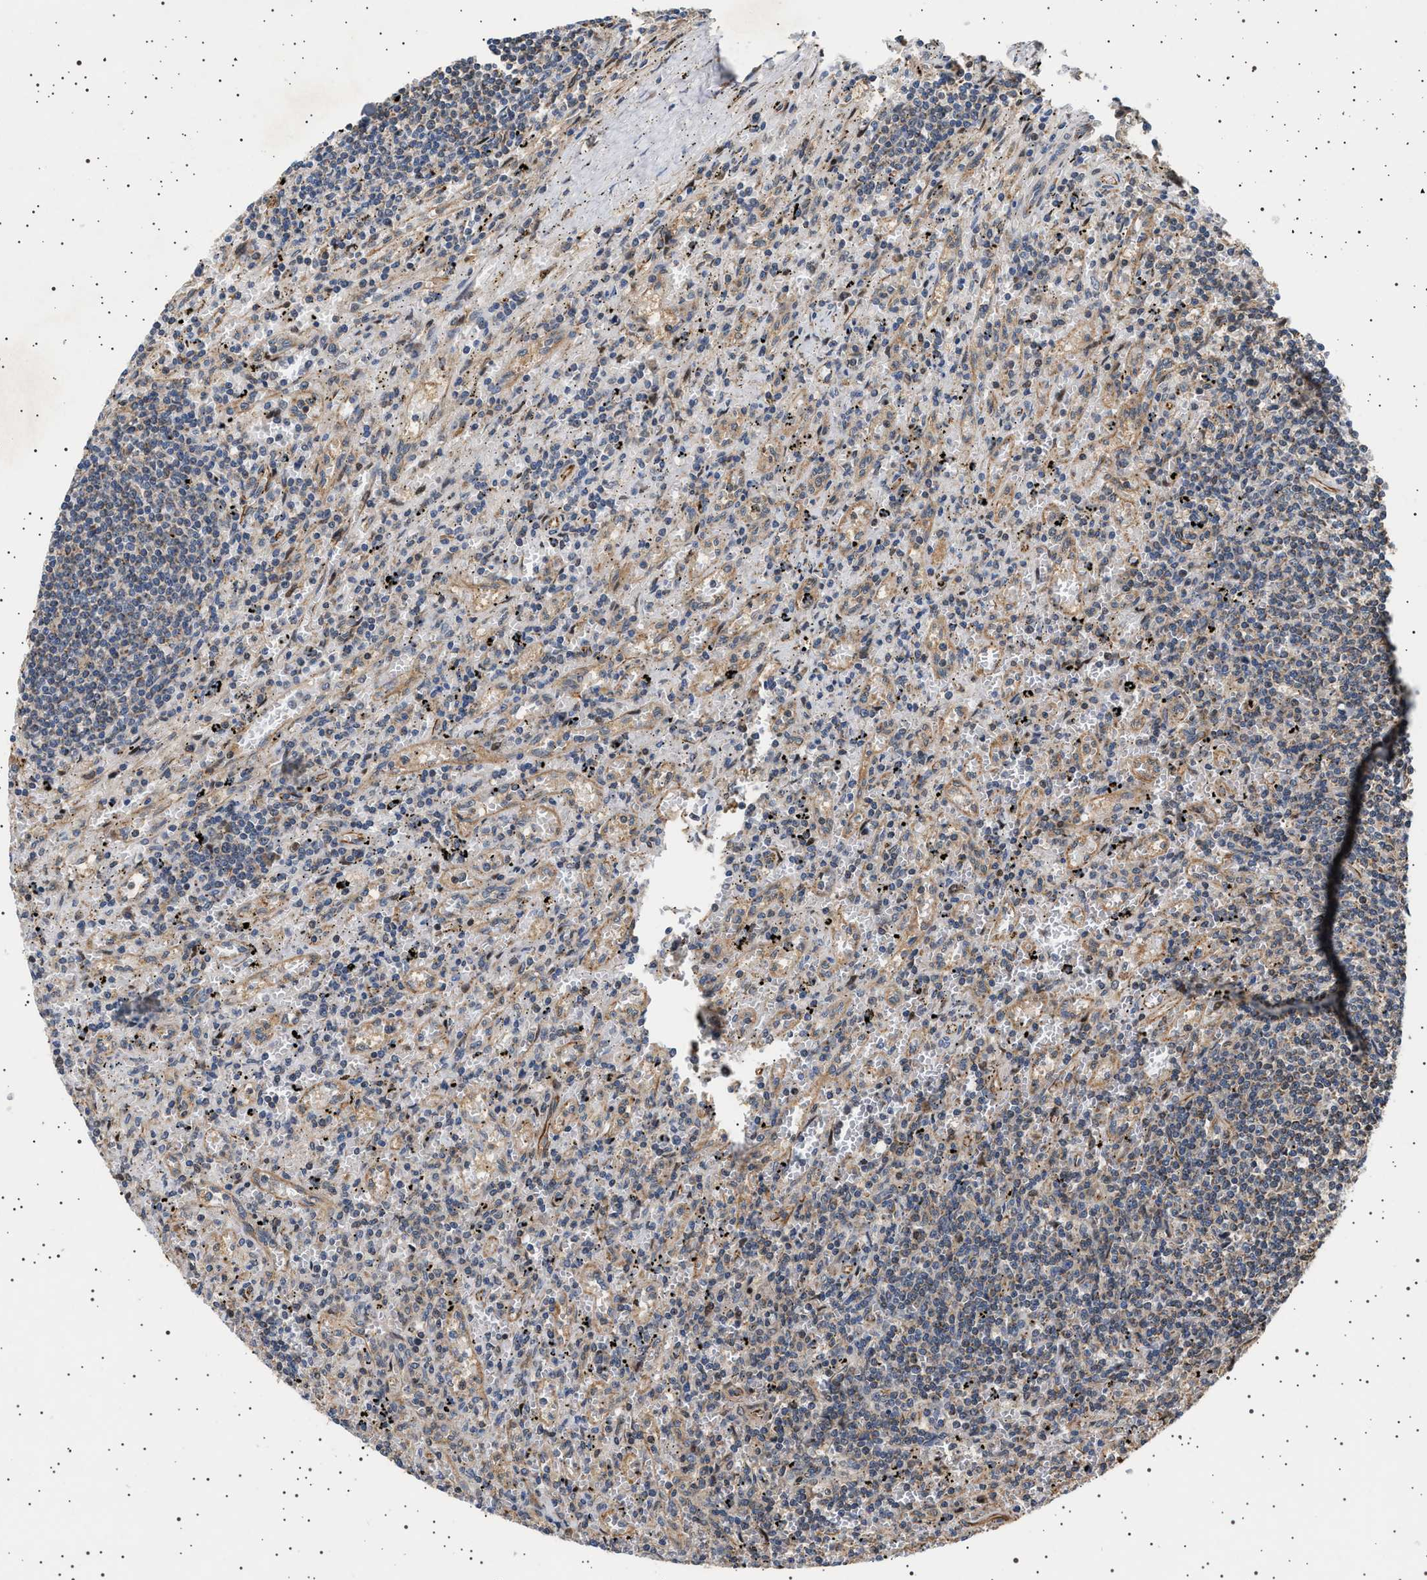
{"staining": {"intensity": "negative", "quantity": "none", "location": "none"}, "tissue": "lymphoma", "cell_type": "Tumor cells", "image_type": "cancer", "snomed": [{"axis": "morphology", "description": "Malignant lymphoma, non-Hodgkin's type, Low grade"}, {"axis": "topography", "description": "Spleen"}], "caption": "Low-grade malignant lymphoma, non-Hodgkin's type was stained to show a protein in brown. There is no significant expression in tumor cells. (Brightfield microscopy of DAB (3,3'-diaminobenzidine) immunohistochemistry at high magnification).", "gene": "TRUB2", "patient": {"sex": "male", "age": 76}}